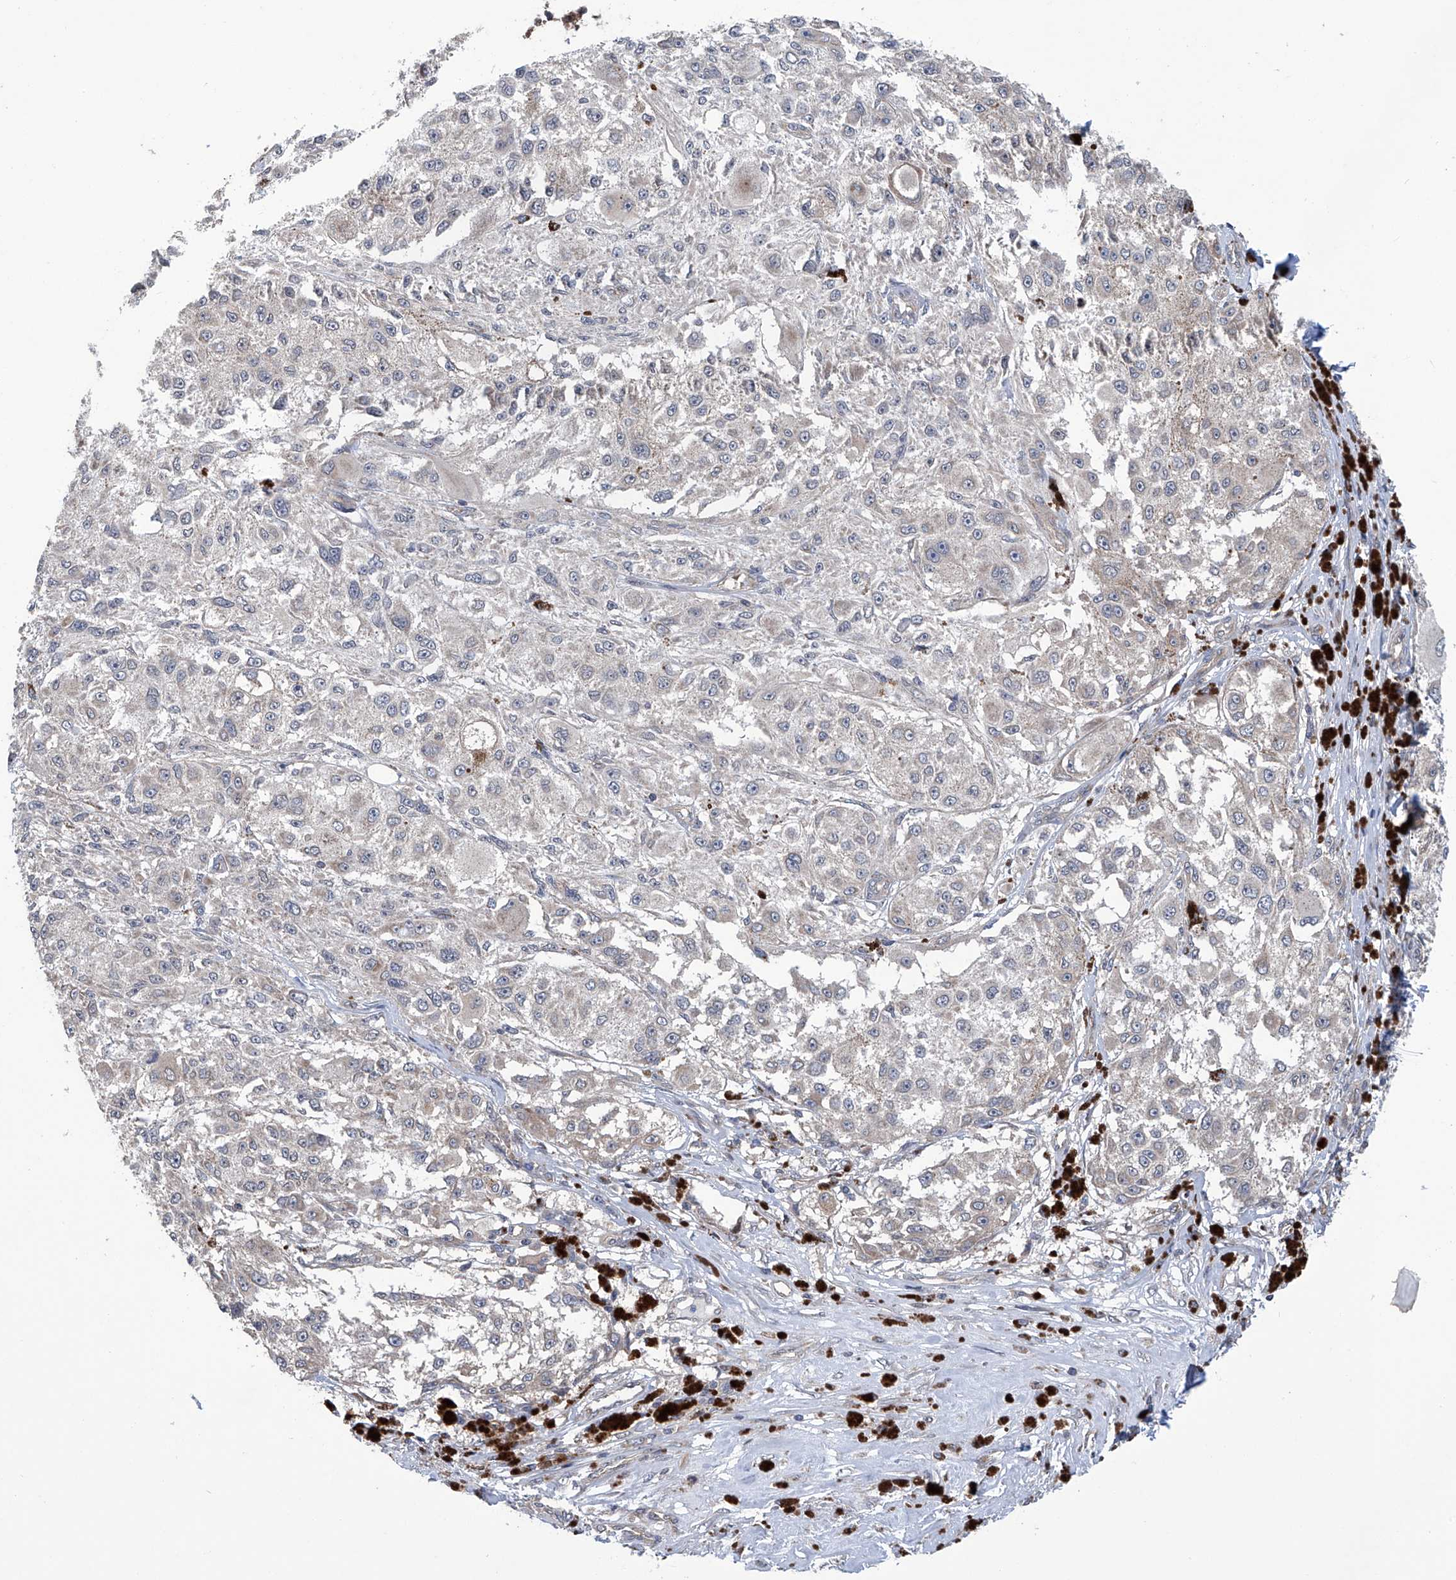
{"staining": {"intensity": "negative", "quantity": "none", "location": "none"}, "tissue": "melanoma", "cell_type": "Tumor cells", "image_type": "cancer", "snomed": [{"axis": "morphology", "description": "Necrosis, NOS"}, {"axis": "morphology", "description": "Malignant melanoma, NOS"}, {"axis": "topography", "description": "Skin"}], "caption": "DAB immunohistochemical staining of human malignant melanoma shows no significant staining in tumor cells. (Stains: DAB (3,3'-diaminobenzidine) IHC with hematoxylin counter stain, Microscopy: brightfield microscopy at high magnification).", "gene": "EIF2D", "patient": {"sex": "female", "age": 87}}